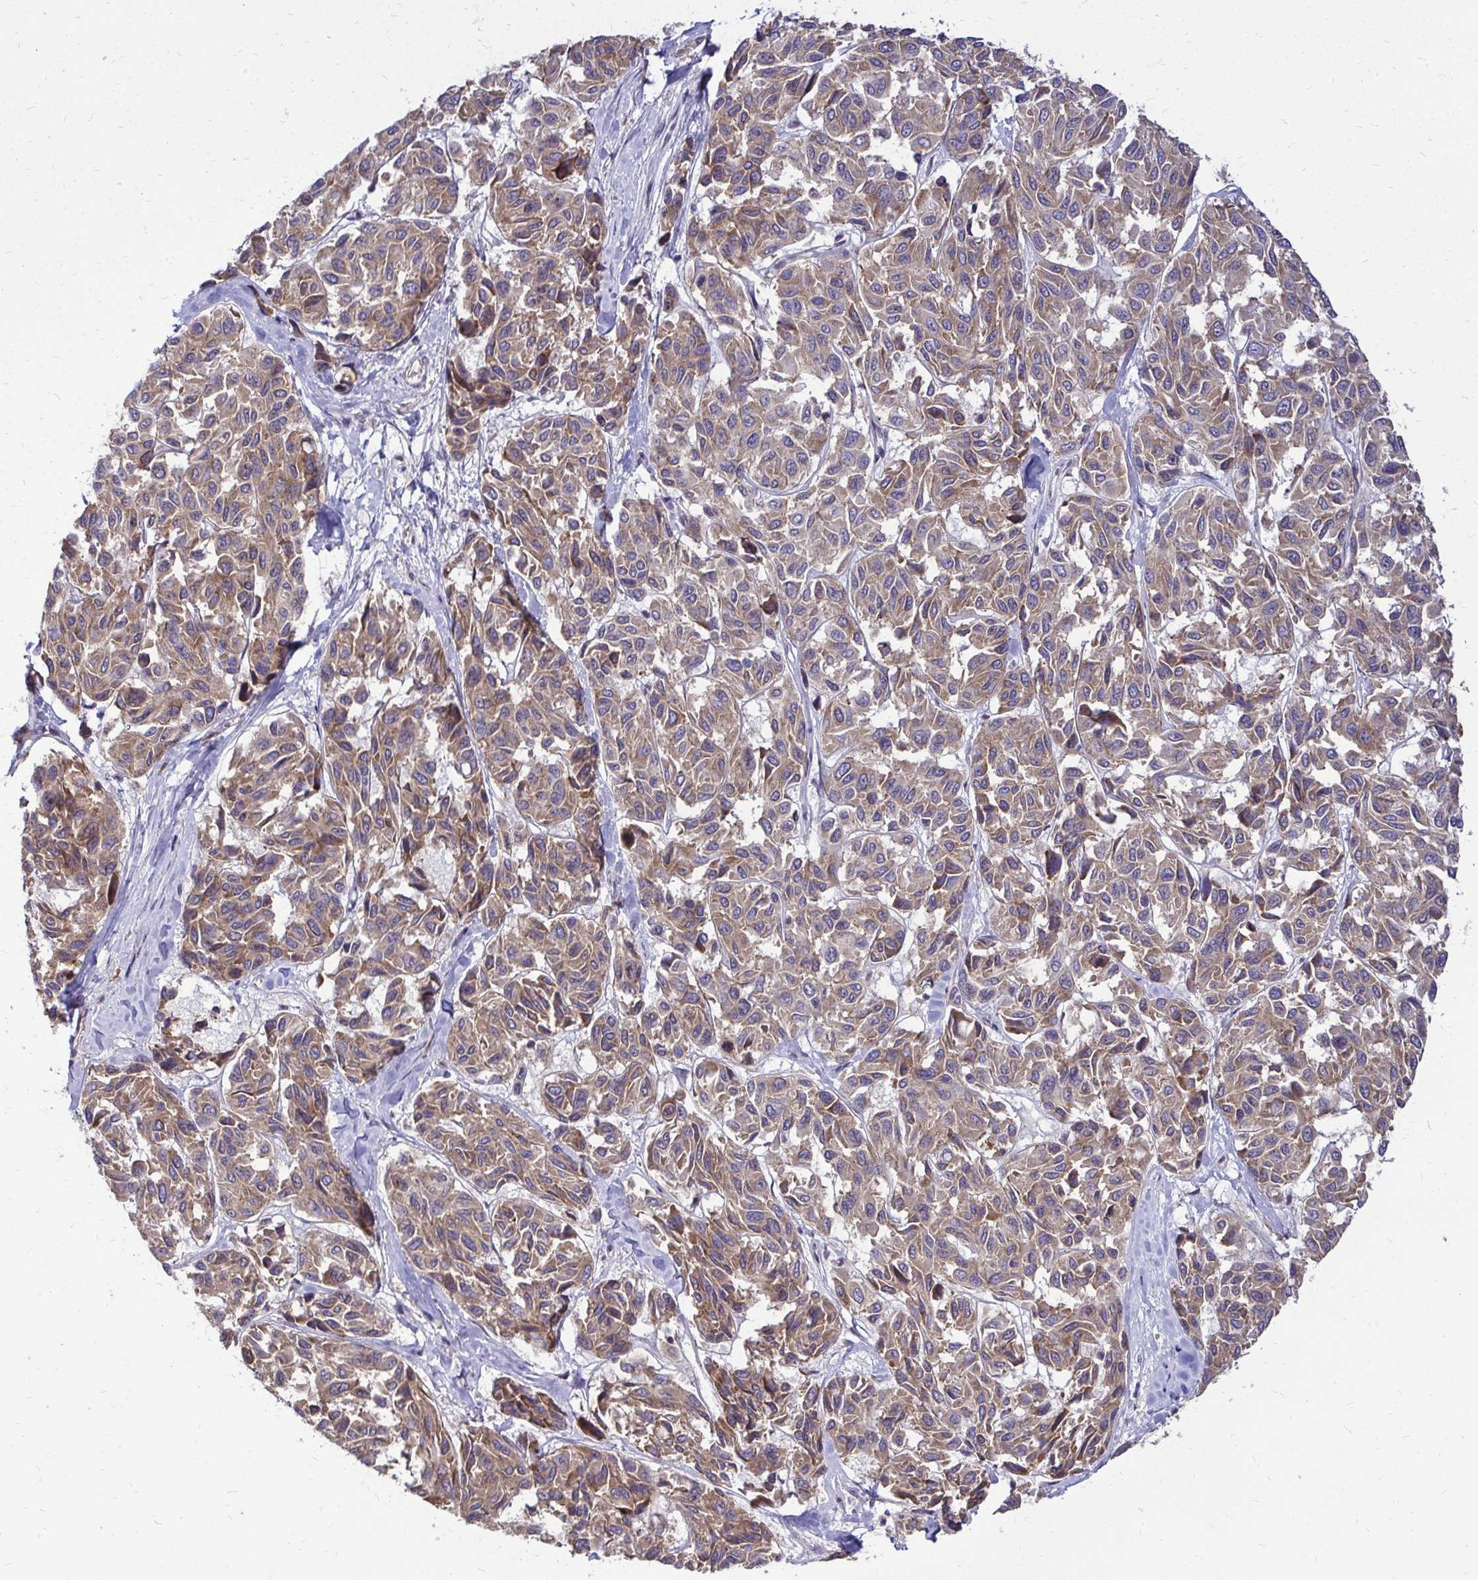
{"staining": {"intensity": "strong", "quantity": ">75%", "location": "cytoplasmic/membranous"}, "tissue": "melanoma", "cell_type": "Tumor cells", "image_type": "cancer", "snomed": [{"axis": "morphology", "description": "Malignant melanoma, NOS"}, {"axis": "topography", "description": "Skin"}], "caption": "Approximately >75% of tumor cells in human malignant melanoma reveal strong cytoplasmic/membranous protein expression as visualized by brown immunohistochemical staining.", "gene": "FMR1", "patient": {"sex": "female", "age": 66}}